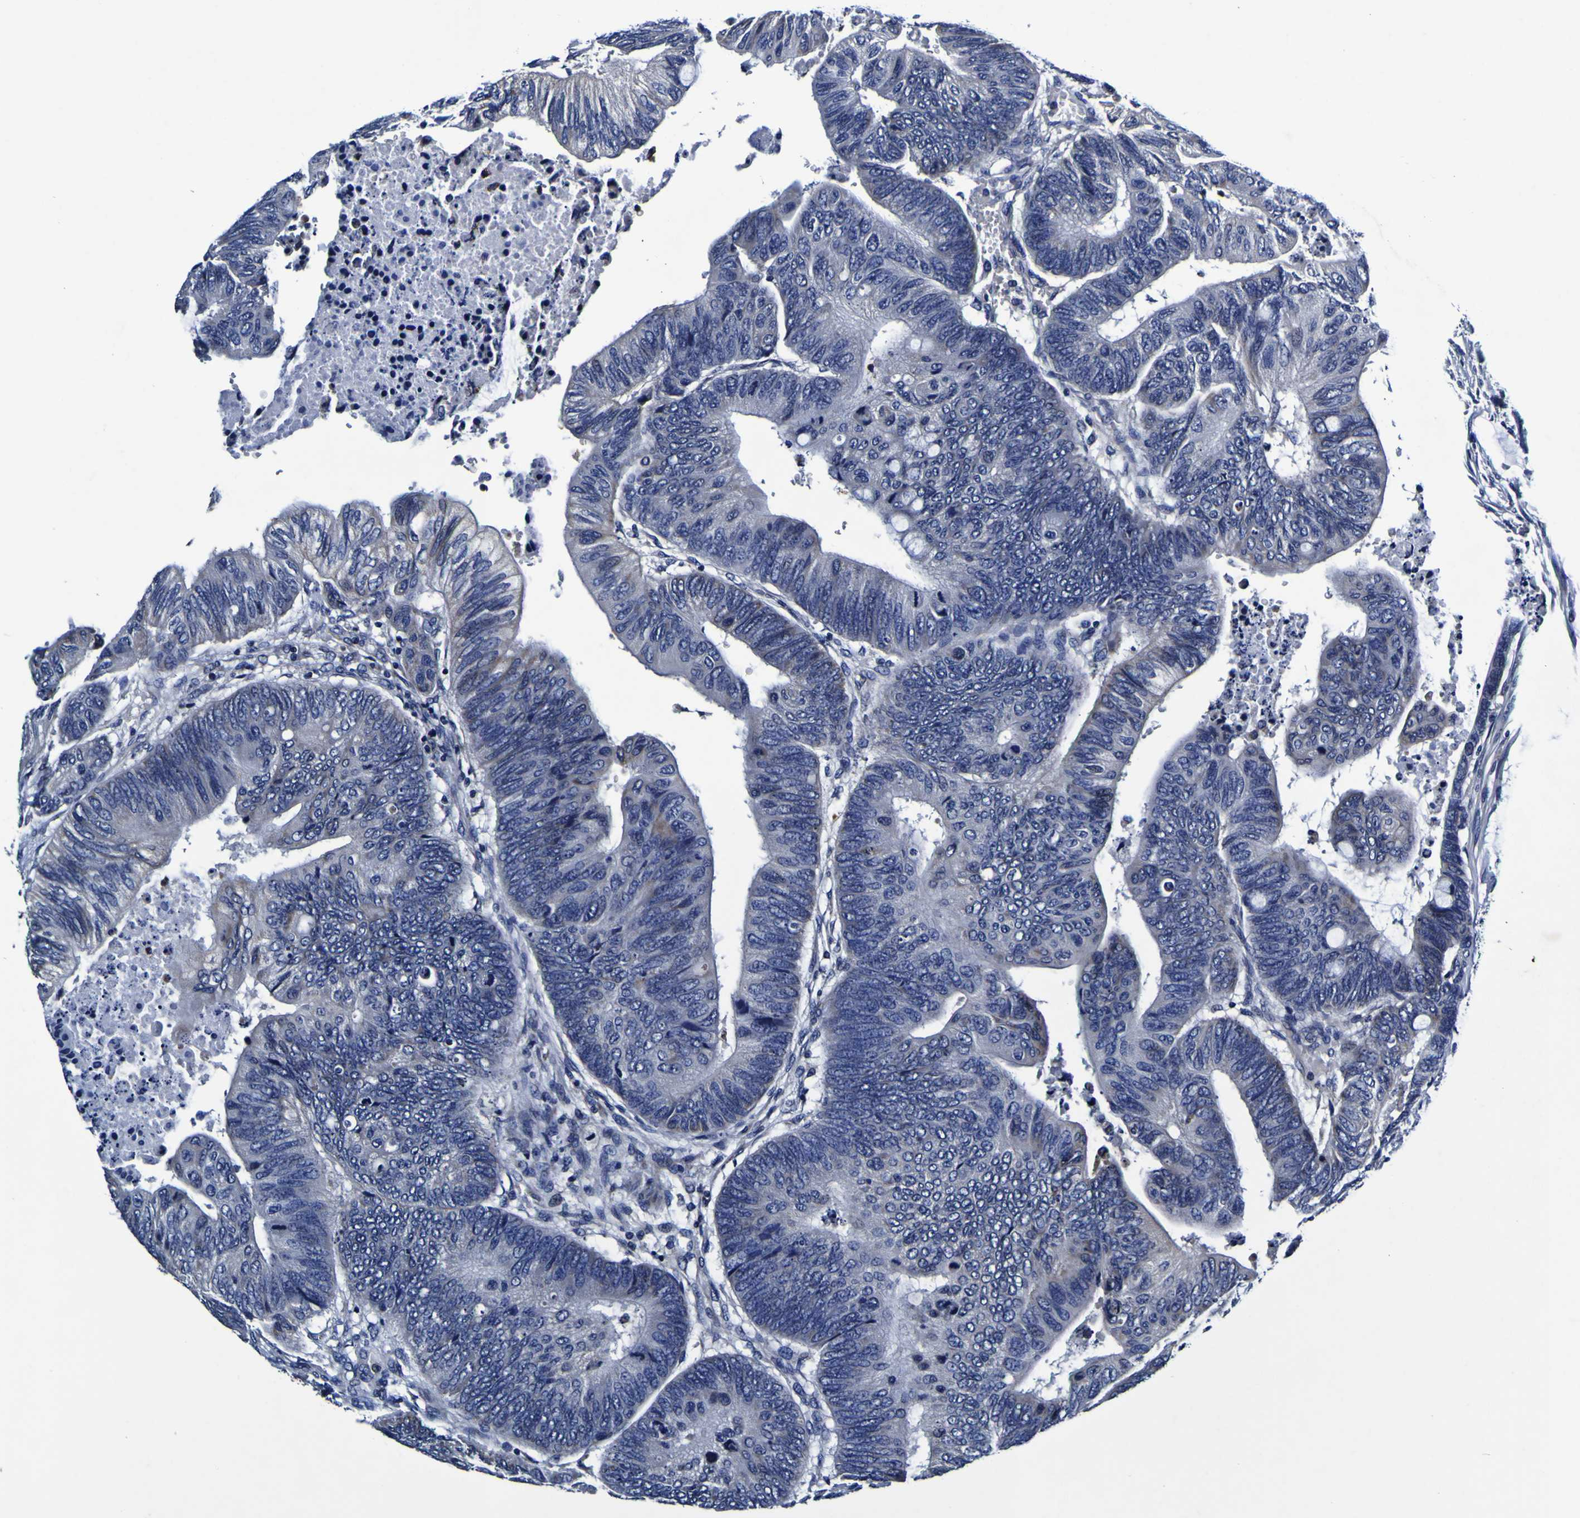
{"staining": {"intensity": "negative", "quantity": "none", "location": "none"}, "tissue": "colorectal cancer", "cell_type": "Tumor cells", "image_type": "cancer", "snomed": [{"axis": "morphology", "description": "Normal tissue, NOS"}, {"axis": "morphology", "description": "Adenocarcinoma, NOS"}, {"axis": "topography", "description": "Rectum"}, {"axis": "topography", "description": "Peripheral nerve tissue"}], "caption": "The IHC histopathology image has no significant positivity in tumor cells of colorectal adenocarcinoma tissue. The staining was performed using DAB (3,3'-diaminobenzidine) to visualize the protein expression in brown, while the nuclei were stained in blue with hematoxylin (Magnification: 20x).", "gene": "PANK4", "patient": {"sex": "male", "age": 92}}